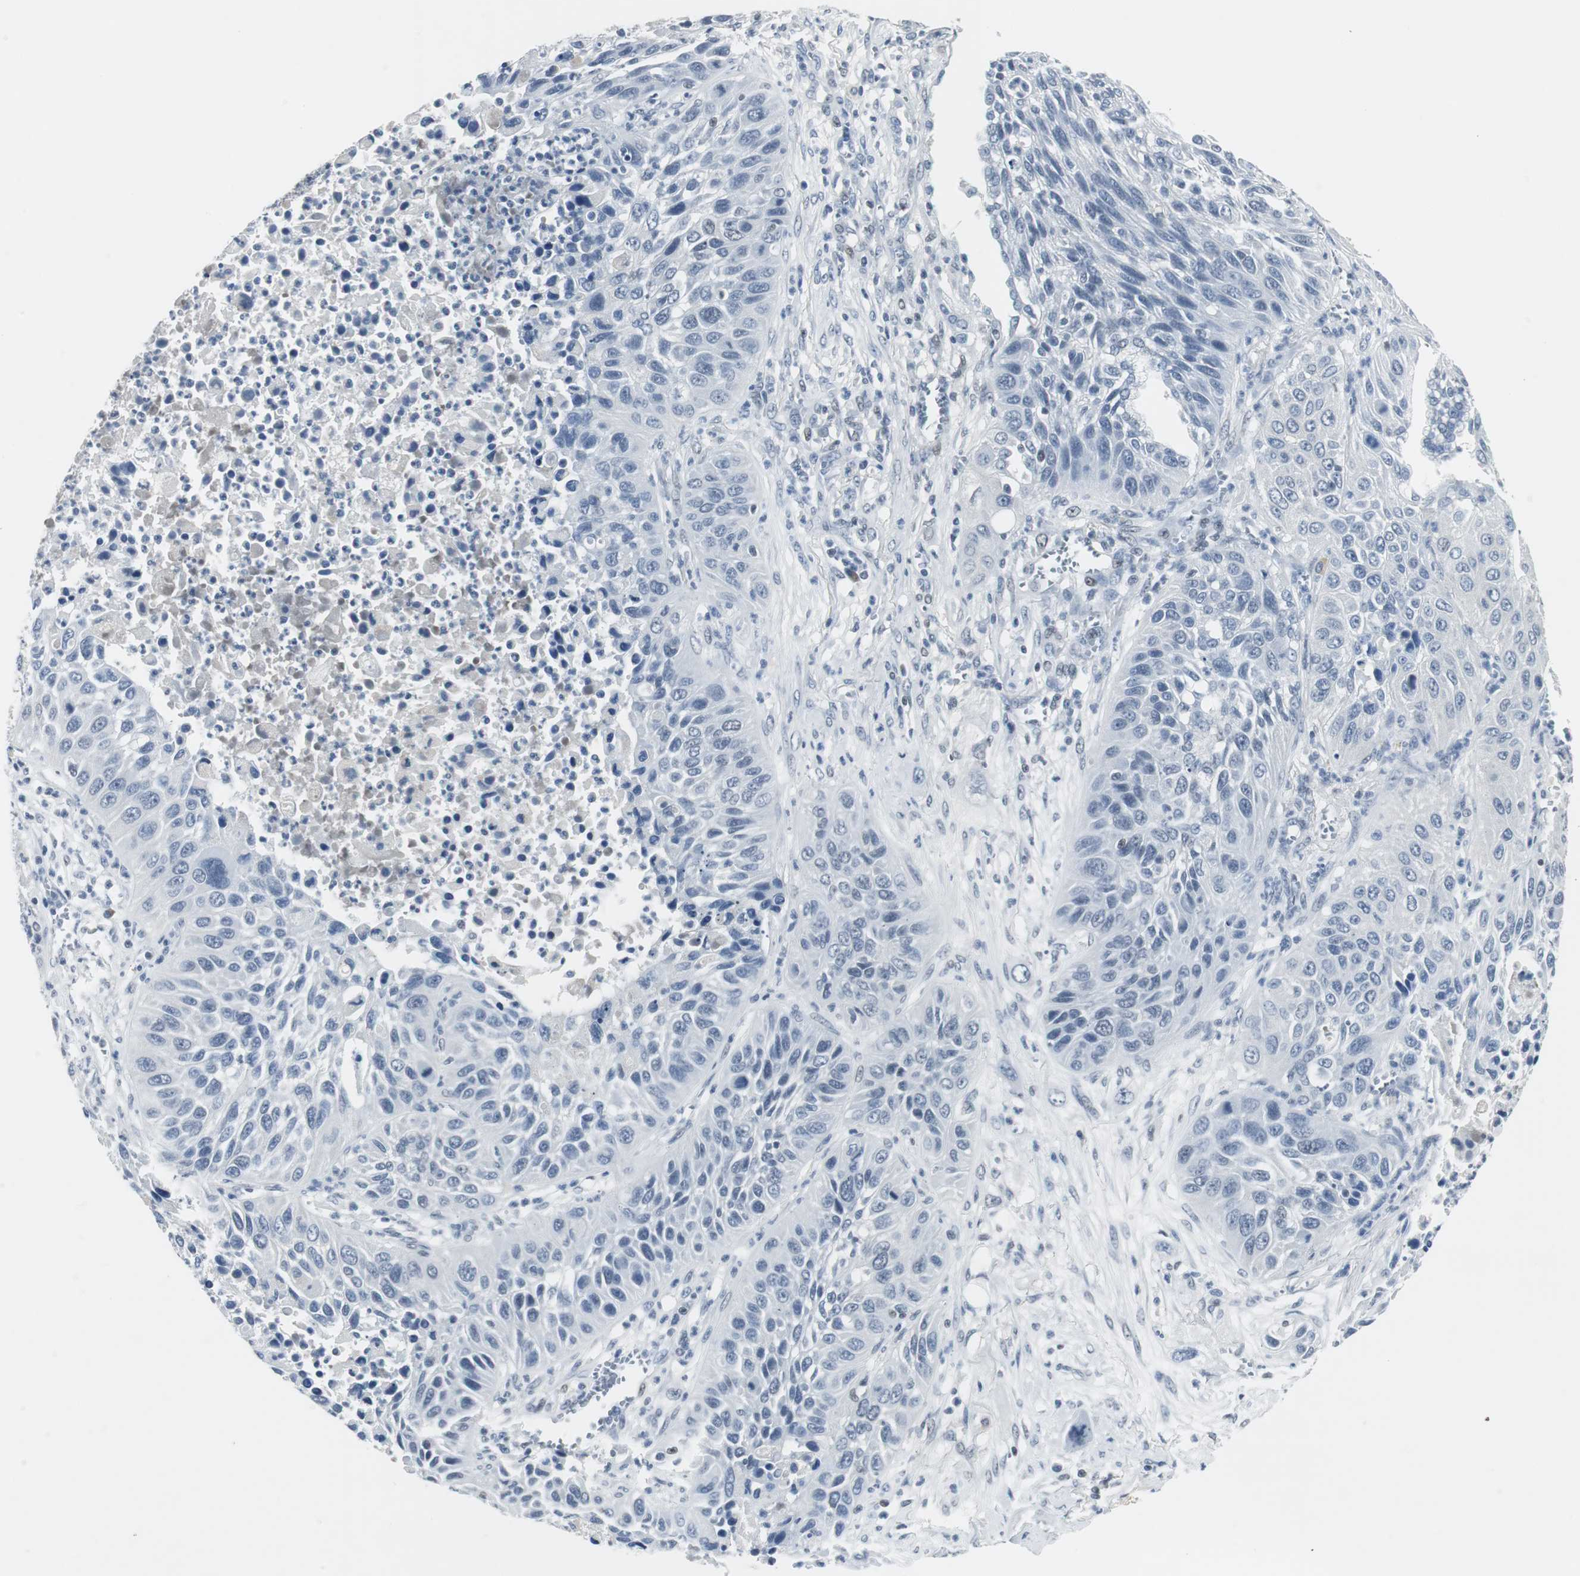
{"staining": {"intensity": "negative", "quantity": "none", "location": "none"}, "tissue": "lung cancer", "cell_type": "Tumor cells", "image_type": "cancer", "snomed": [{"axis": "morphology", "description": "Squamous cell carcinoma, NOS"}, {"axis": "topography", "description": "Lung"}], "caption": "The image reveals no significant staining in tumor cells of lung squamous cell carcinoma. (DAB (3,3'-diaminobenzidine) IHC visualized using brightfield microscopy, high magnification).", "gene": "ELK1", "patient": {"sex": "female", "age": 76}}